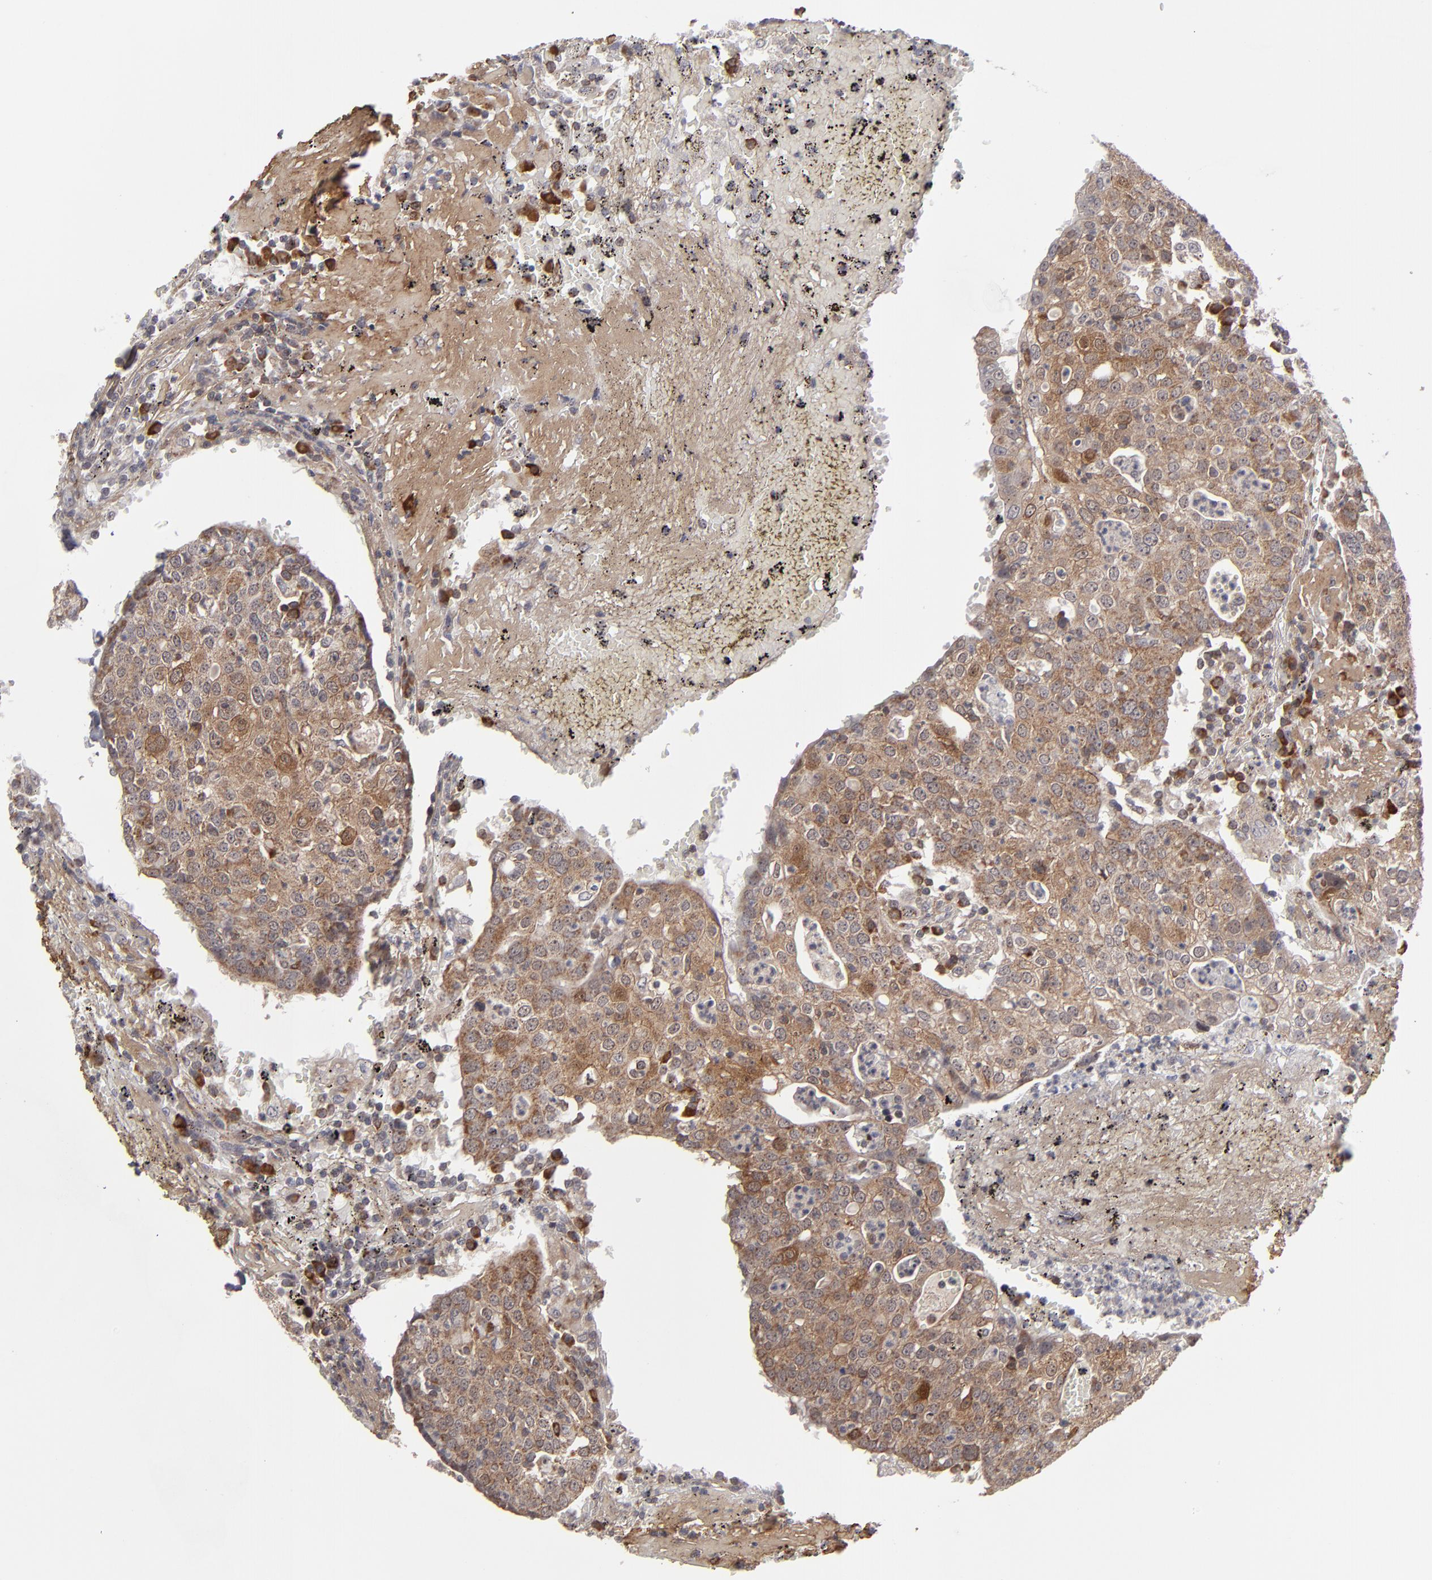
{"staining": {"intensity": "moderate", "quantity": "25%-75%", "location": "cytoplasmic/membranous"}, "tissue": "head and neck cancer", "cell_type": "Tumor cells", "image_type": "cancer", "snomed": [{"axis": "morphology", "description": "Adenocarcinoma, NOS"}, {"axis": "topography", "description": "Salivary gland"}, {"axis": "topography", "description": "Head-Neck"}], "caption": "Immunohistochemistry image of neoplastic tissue: head and neck adenocarcinoma stained using immunohistochemistry exhibits medium levels of moderate protein expression localized specifically in the cytoplasmic/membranous of tumor cells, appearing as a cytoplasmic/membranous brown color.", "gene": "GLCCI1", "patient": {"sex": "female", "age": 65}}